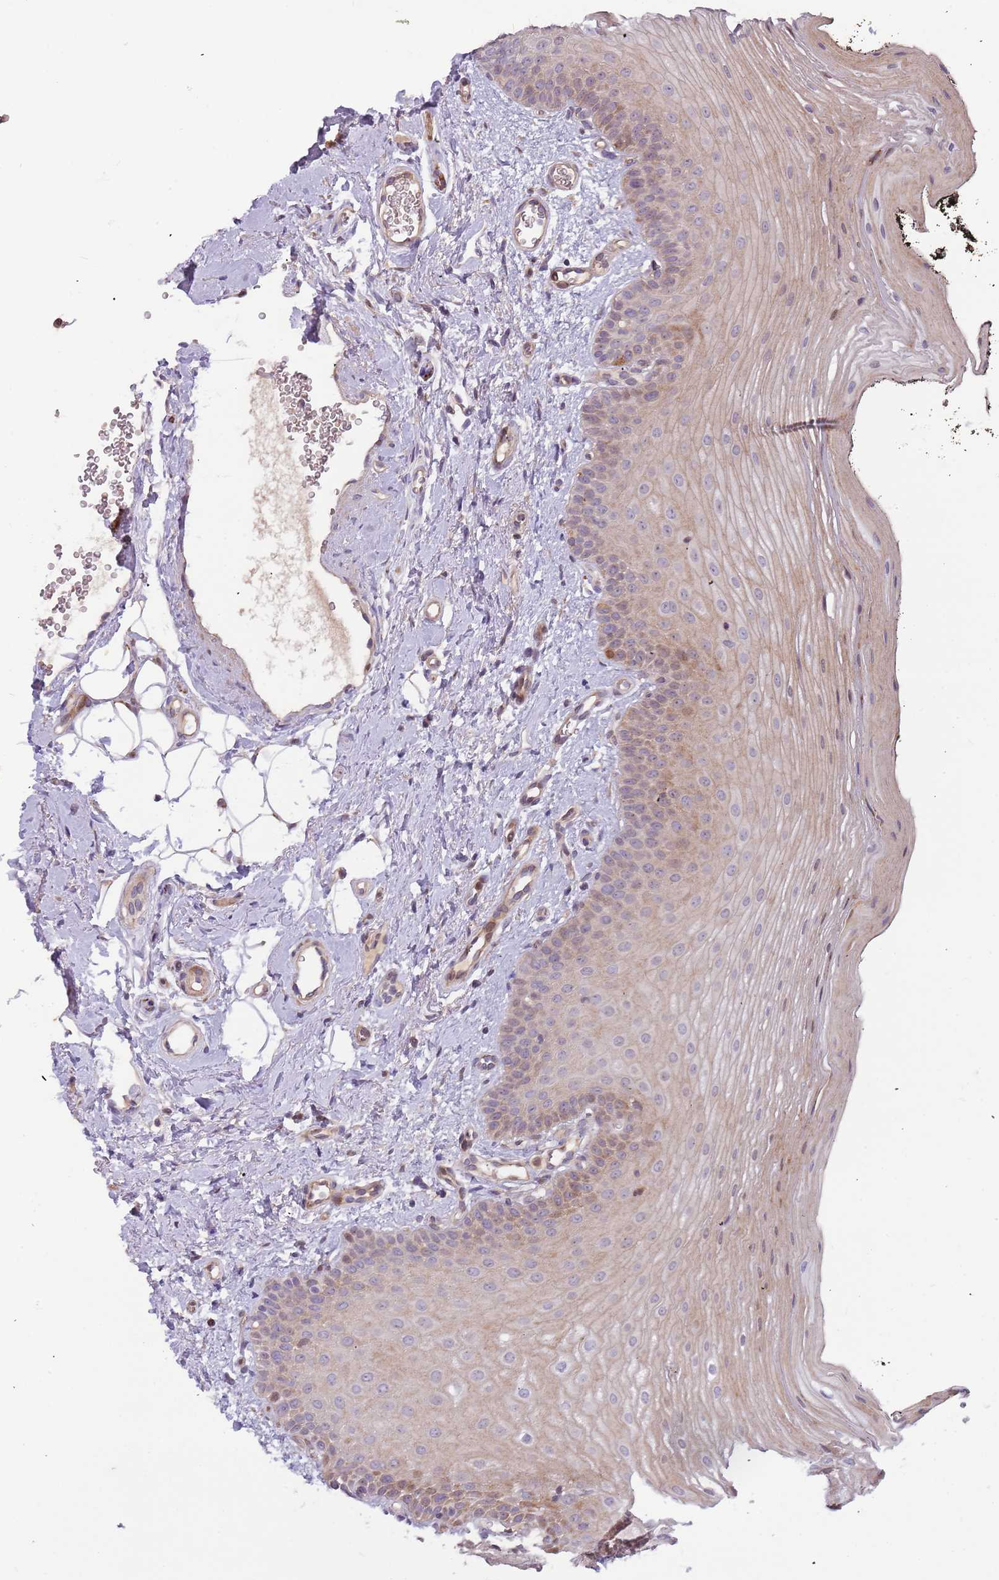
{"staining": {"intensity": "strong", "quantity": "25%-75%", "location": "cytoplasmic/membranous,nuclear"}, "tissue": "oral mucosa", "cell_type": "Squamous epithelial cells", "image_type": "normal", "snomed": [{"axis": "morphology", "description": "No evidence of malignacy"}, {"axis": "topography", "description": "Oral tissue"}, {"axis": "topography", "description": "Head-Neck"}], "caption": "An image of oral mucosa stained for a protein displays strong cytoplasmic/membranous,nuclear brown staining in squamous epithelial cells. The staining was performed using DAB (3,3'-diaminobenzidine) to visualize the protein expression in brown, while the nuclei were stained in blue with hematoxylin (Magnification: 20x).", "gene": "TRAPPC6B", "patient": {"sex": "male", "age": 68}}